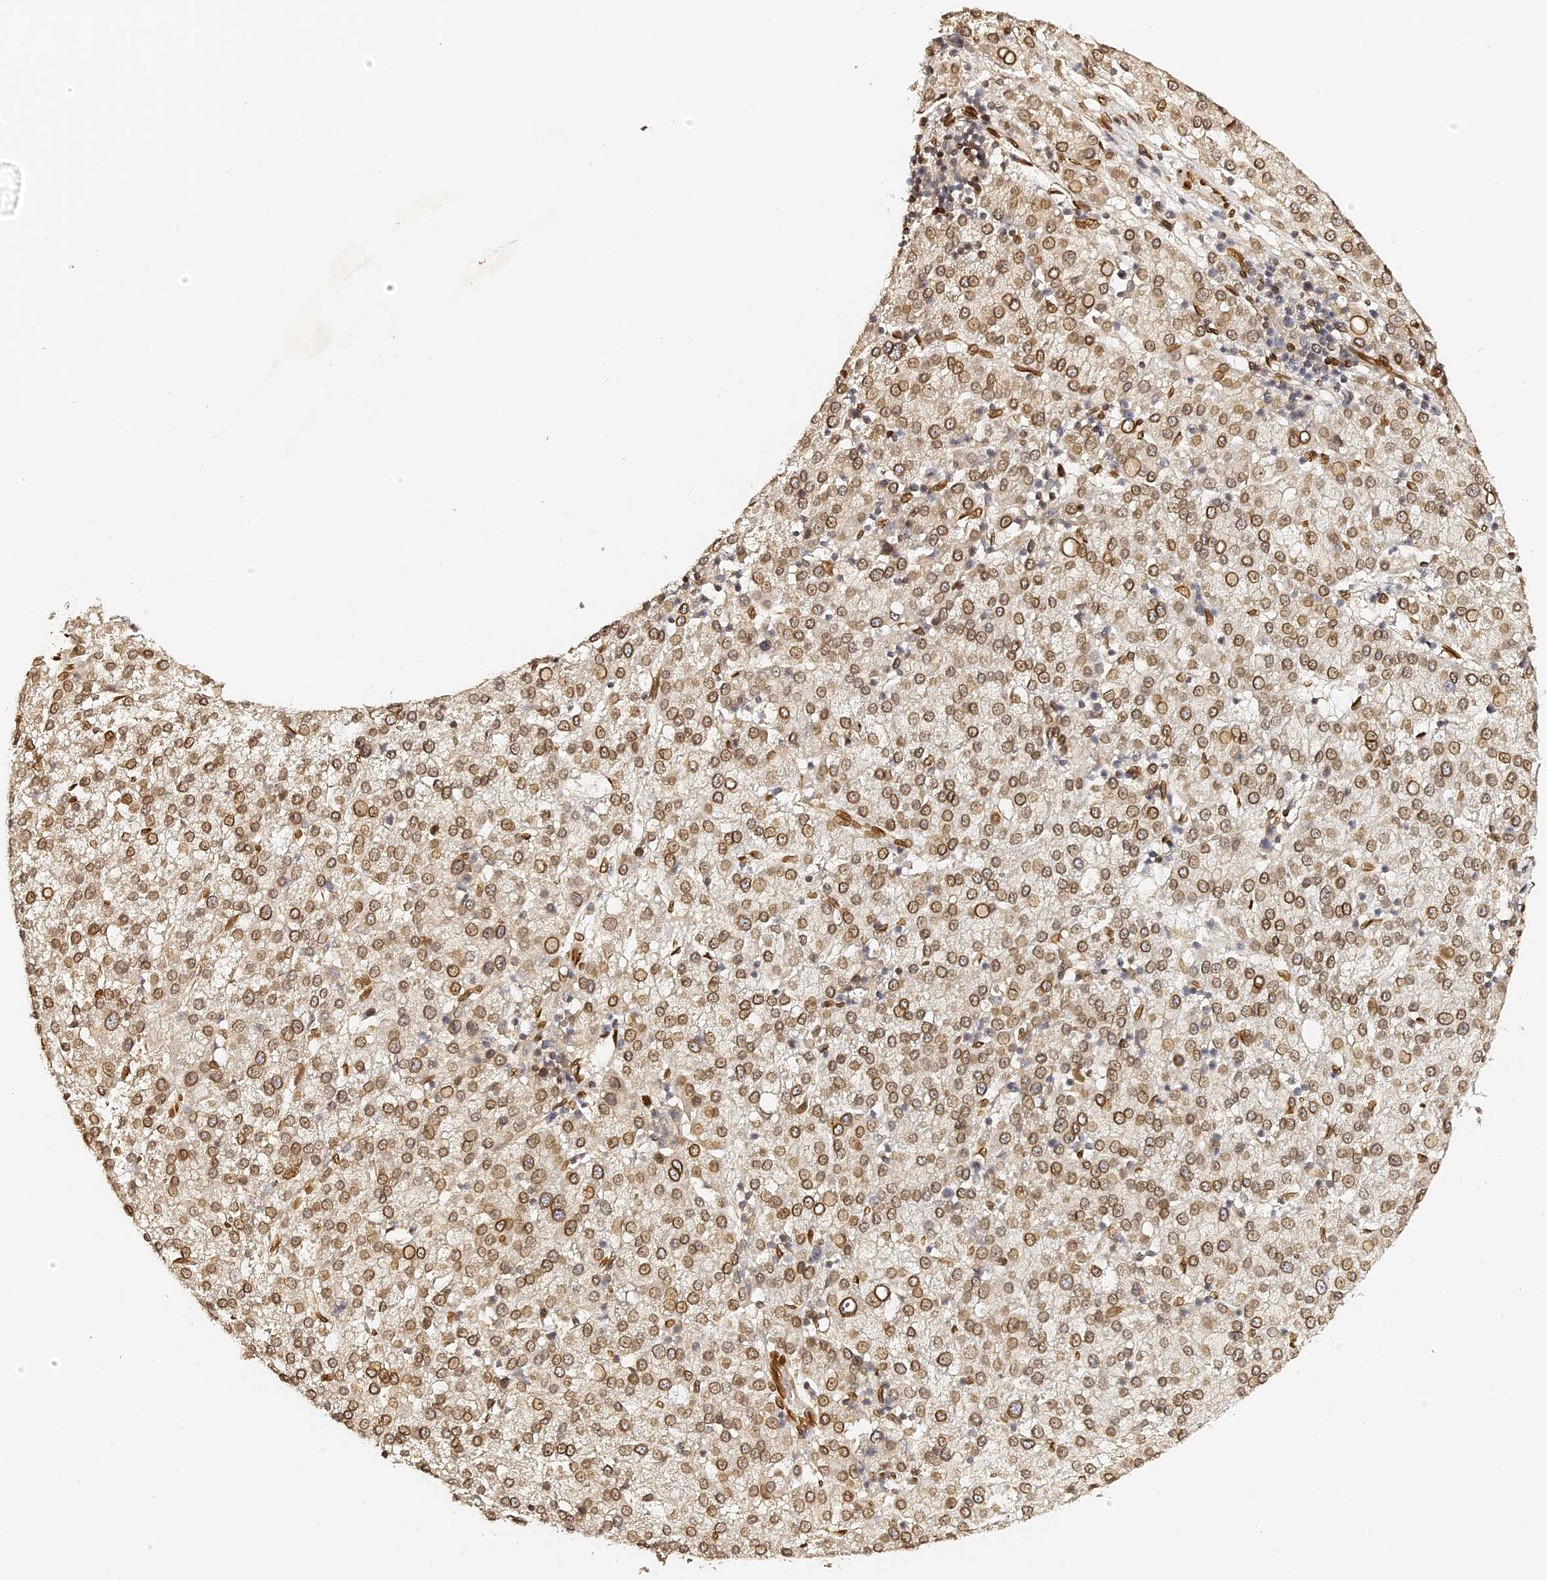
{"staining": {"intensity": "moderate", "quantity": ">75%", "location": "cytoplasmic/membranous,nuclear"}, "tissue": "liver cancer", "cell_type": "Tumor cells", "image_type": "cancer", "snomed": [{"axis": "morphology", "description": "Carcinoma, Hepatocellular, NOS"}, {"axis": "topography", "description": "Liver"}], "caption": "Liver hepatocellular carcinoma stained for a protein shows moderate cytoplasmic/membranous and nuclear positivity in tumor cells.", "gene": "ANAPC5", "patient": {"sex": "female", "age": 58}}